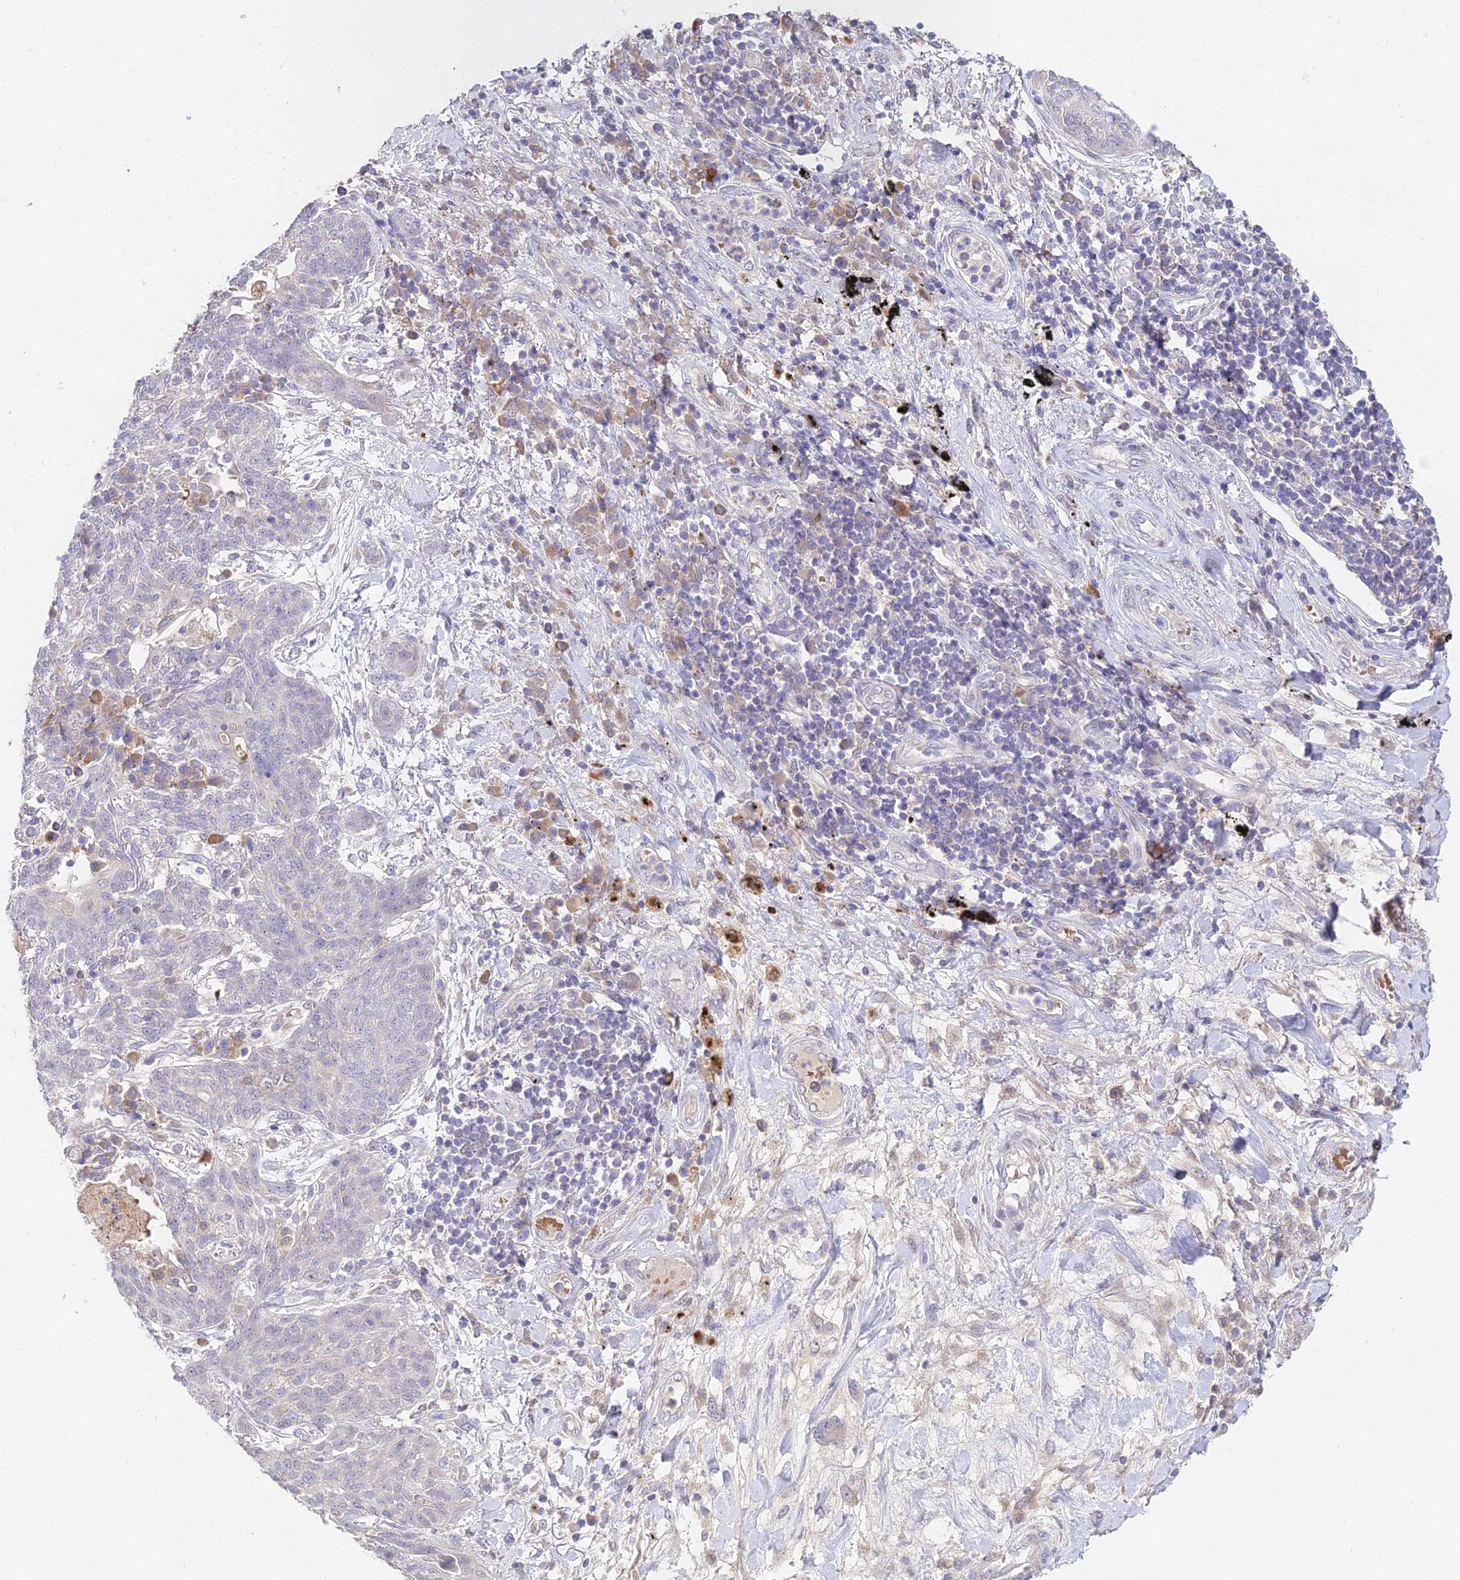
{"staining": {"intensity": "negative", "quantity": "none", "location": "none"}, "tissue": "lung cancer", "cell_type": "Tumor cells", "image_type": "cancer", "snomed": [{"axis": "morphology", "description": "Squamous cell carcinoma, NOS"}, {"axis": "topography", "description": "Lung"}], "caption": "Immunohistochemical staining of human lung cancer (squamous cell carcinoma) exhibits no significant expression in tumor cells.", "gene": "WDR43", "patient": {"sex": "female", "age": 70}}